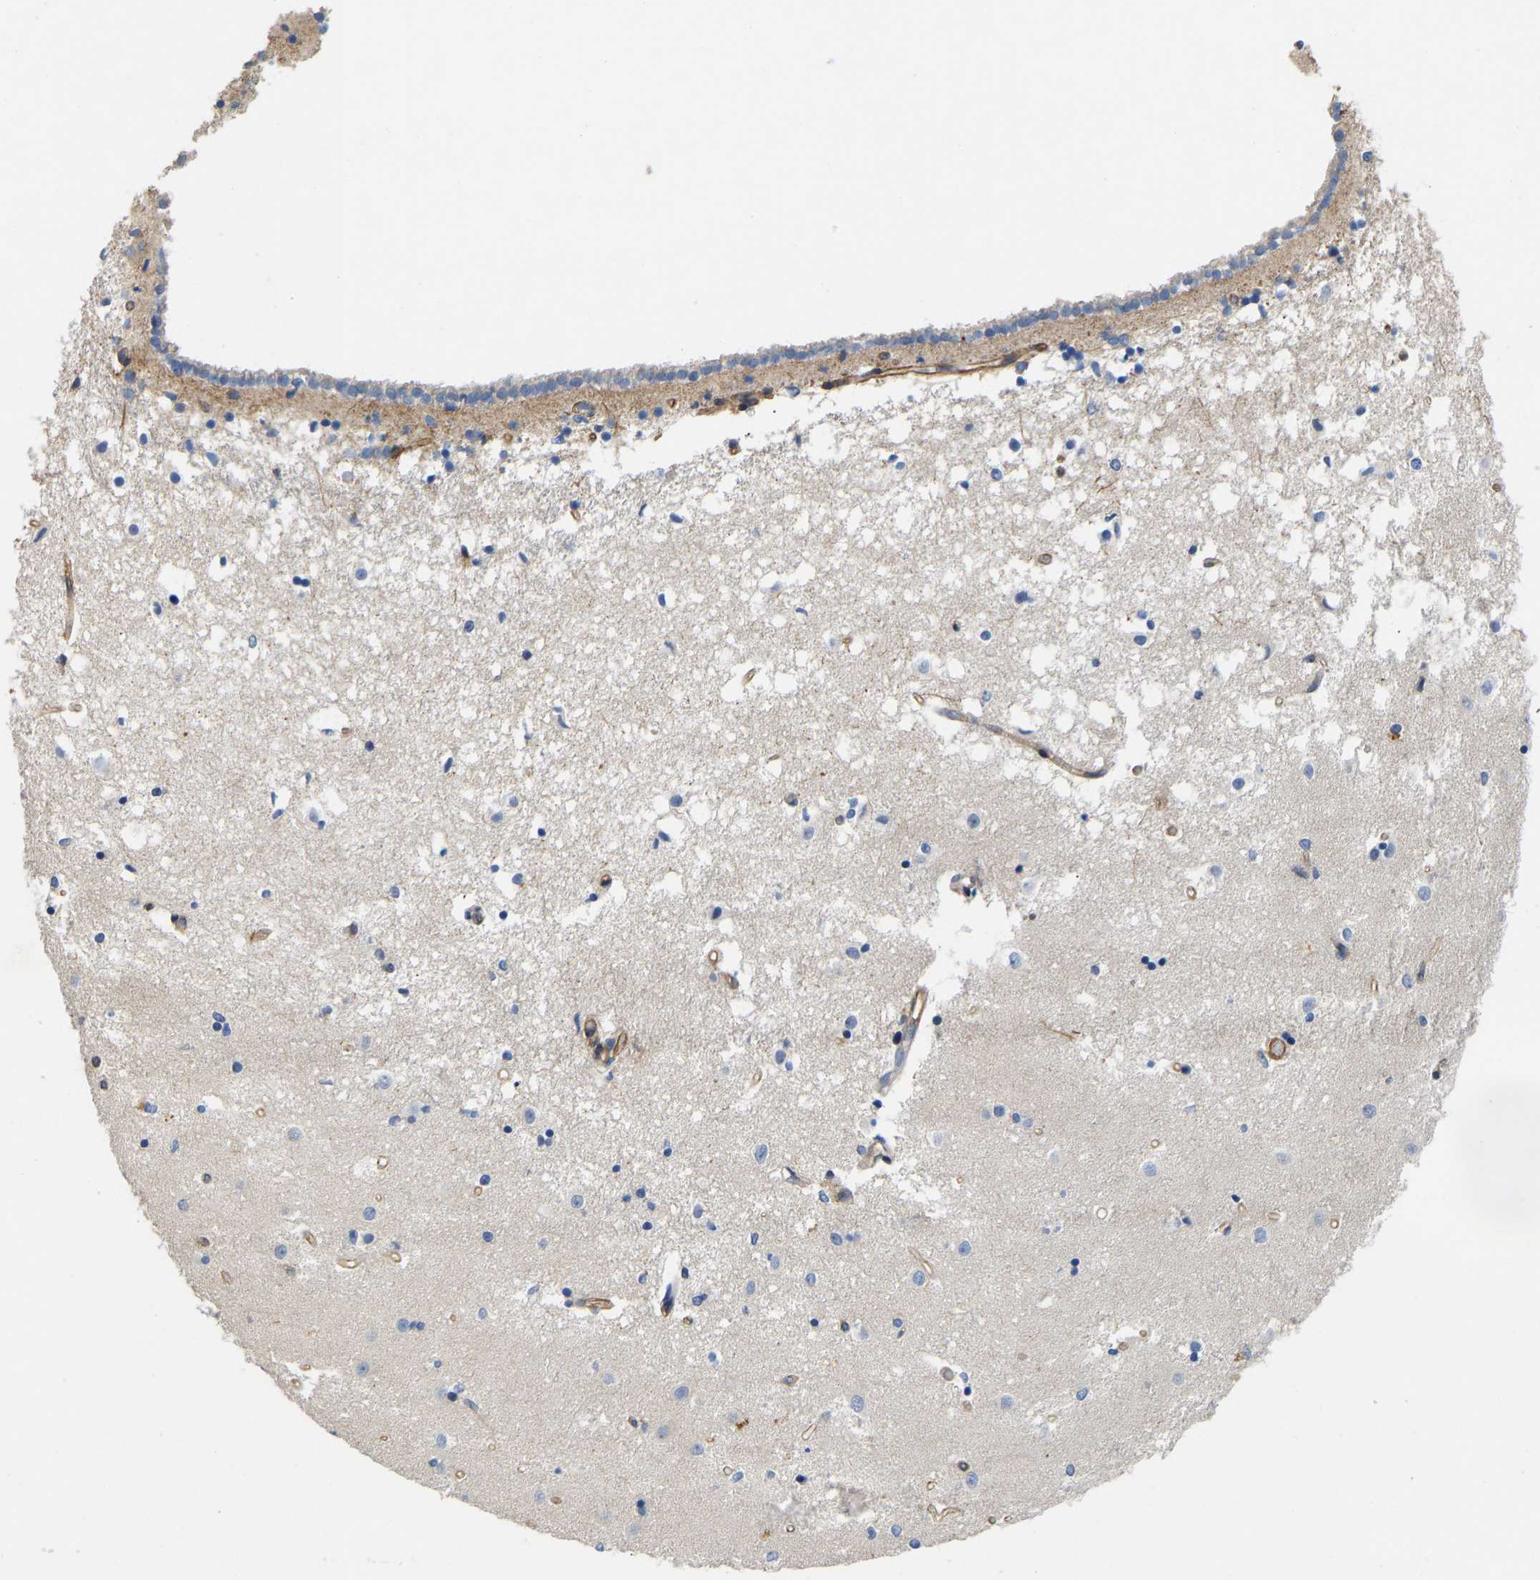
{"staining": {"intensity": "moderate", "quantity": "<25%", "location": "cytoplasmic/membranous"}, "tissue": "caudate", "cell_type": "Glial cells", "image_type": "normal", "snomed": [{"axis": "morphology", "description": "Normal tissue, NOS"}, {"axis": "topography", "description": "Lateral ventricle wall"}], "caption": "Protein staining of benign caudate demonstrates moderate cytoplasmic/membranous positivity in approximately <25% of glial cells. The staining is performed using DAB brown chromogen to label protein expression. The nuclei are counter-stained blue using hematoxylin.", "gene": "ELMO2", "patient": {"sex": "male", "age": 45}}